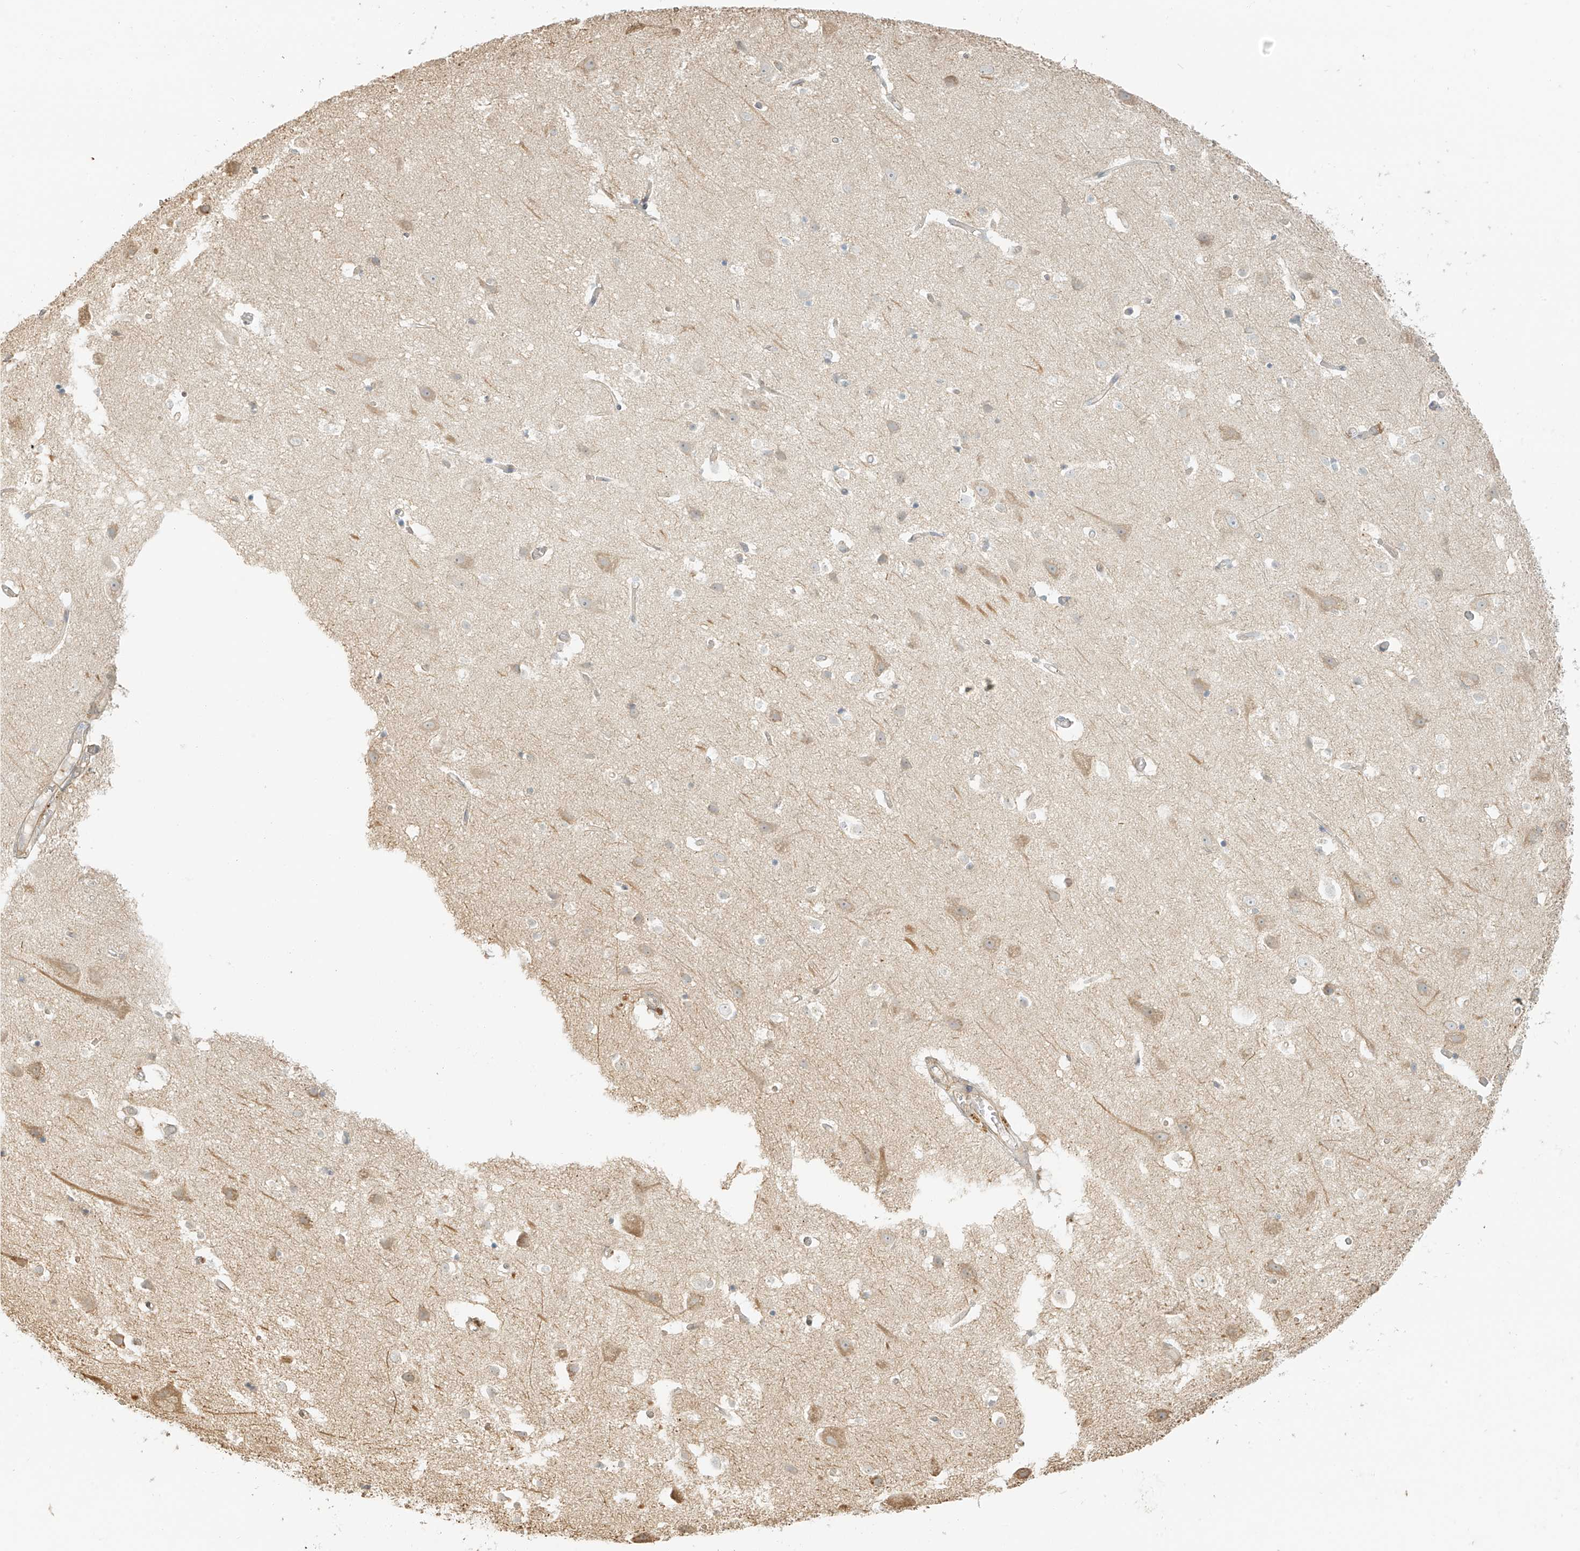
{"staining": {"intensity": "negative", "quantity": "none", "location": "none"}, "tissue": "cerebral cortex", "cell_type": "Endothelial cells", "image_type": "normal", "snomed": [{"axis": "morphology", "description": "Normal tissue, NOS"}, {"axis": "topography", "description": "Cerebral cortex"}], "caption": "This is an immunohistochemistry (IHC) image of normal human cerebral cortex. There is no positivity in endothelial cells.", "gene": "UPK1B", "patient": {"sex": "male", "age": 54}}